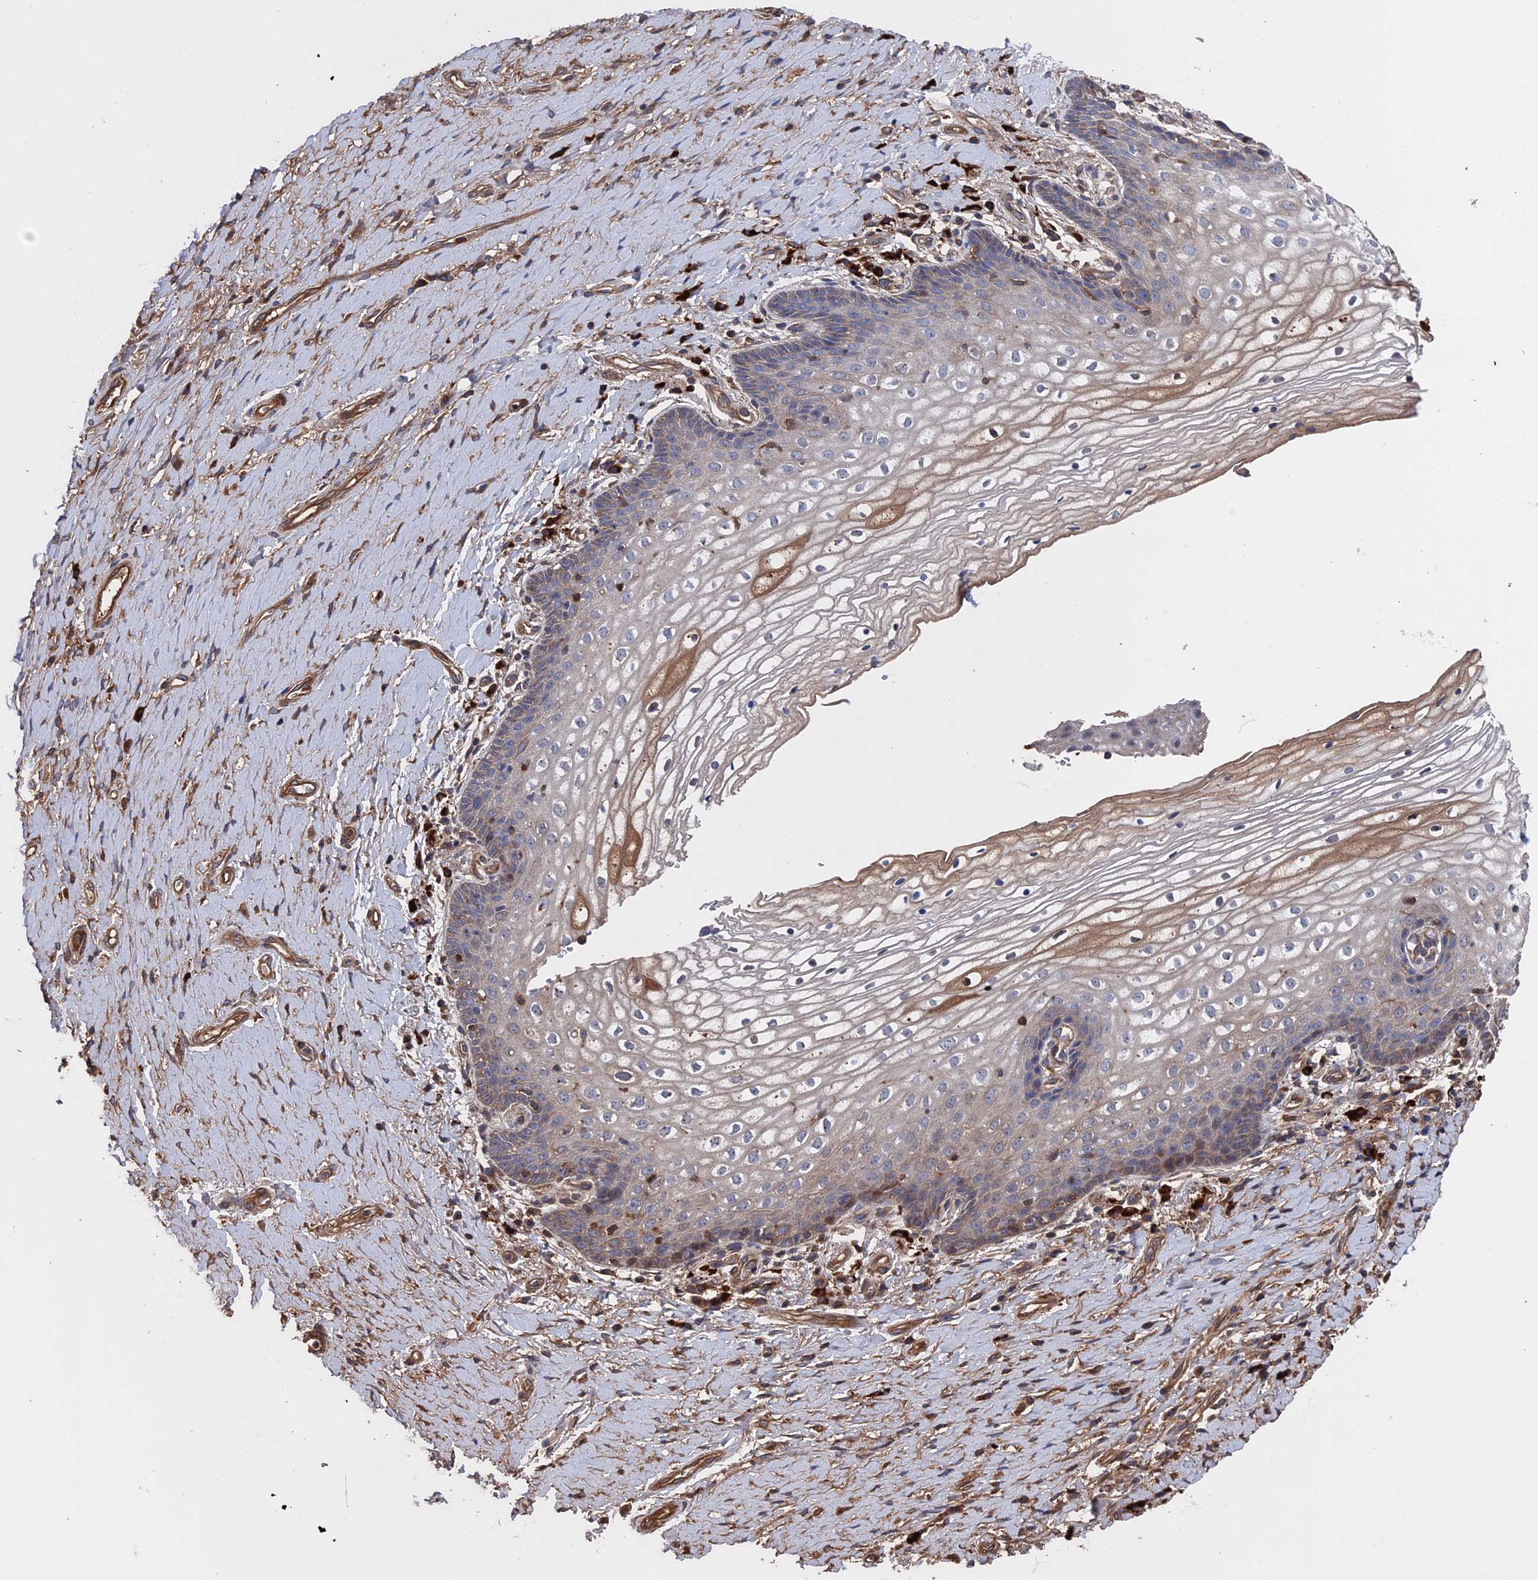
{"staining": {"intensity": "weak", "quantity": "<25%", "location": "cytoplasmic/membranous"}, "tissue": "vagina", "cell_type": "Squamous epithelial cells", "image_type": "normal", "snomed": [{"axis": "morphology", "description": "Normal tissue, NOS"}, {"axis": "topography", "description": "Vagina"}], "caption": "Immunohistochemistry (IHC) photomicrograph of benign vagina stained for a protein (brown), which reveals no expression in squamous epithelial cells.", "gene": "RPUSD1", "patient": {"sex": "female", "age": 60}}